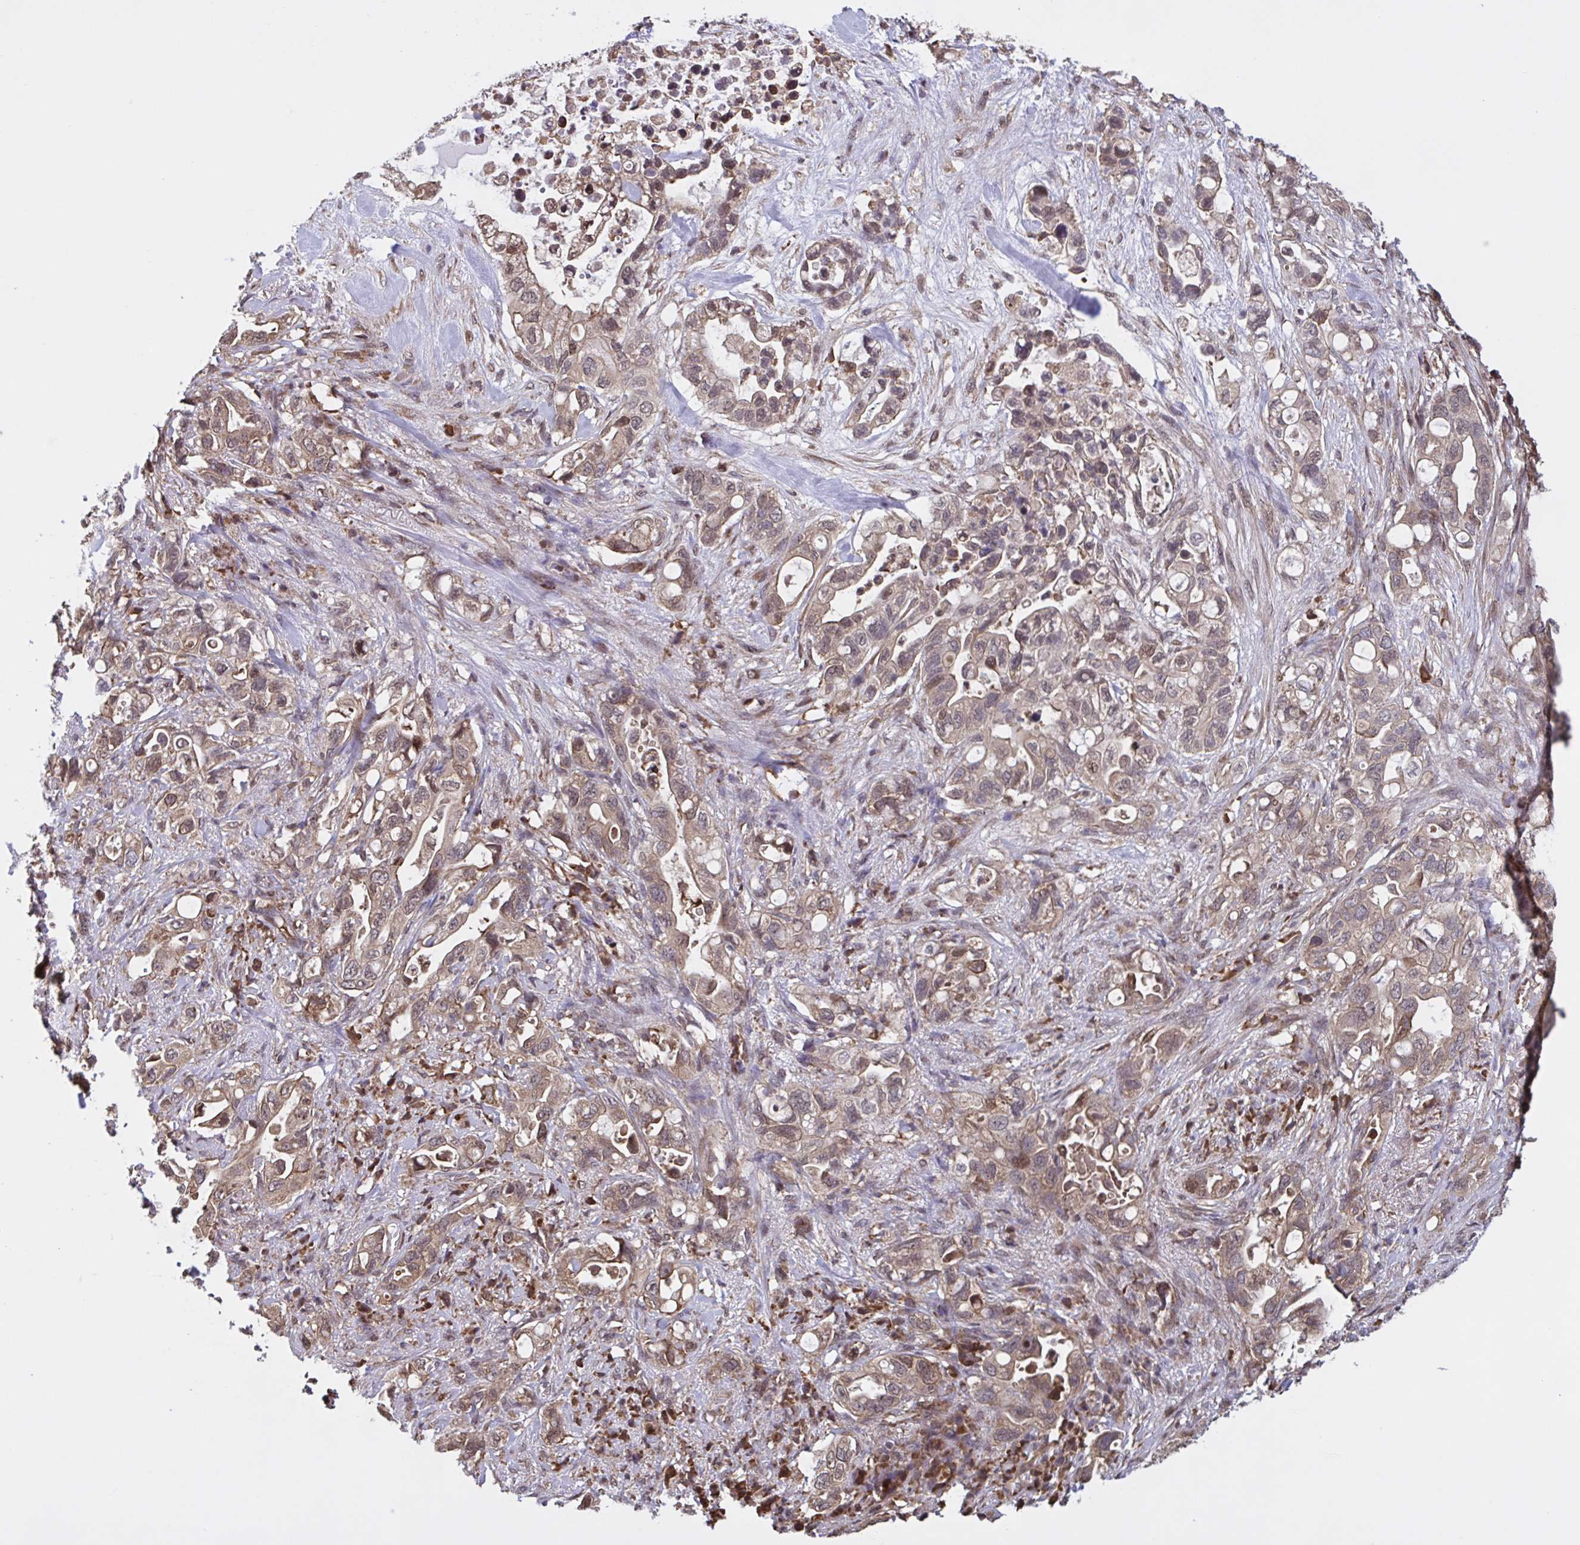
{"staining": {"intensity": "weak", "quantity": ">75%", "location": "cytoplasmic/membranous,nuclear"}, "tissue": "pancreatic cancer", "cell_type": "Tumor cells", "image_type": "cancer", "snomed": [{"axis": "morphology", "description": "Adenocarcinoma, NOS"}, {"axis": "topography", "description": "Pancreas"}], "caption": "An immunohistochemistry (IHC) image of neoplastic tissue is shown. Protein staining in brown labels weak cytoplasmic/membranous and nuclear positivity in pancreatic cancer within tumor cells.", "gene": "SEC63", "patient": {"sex": "female", "age": 72}}